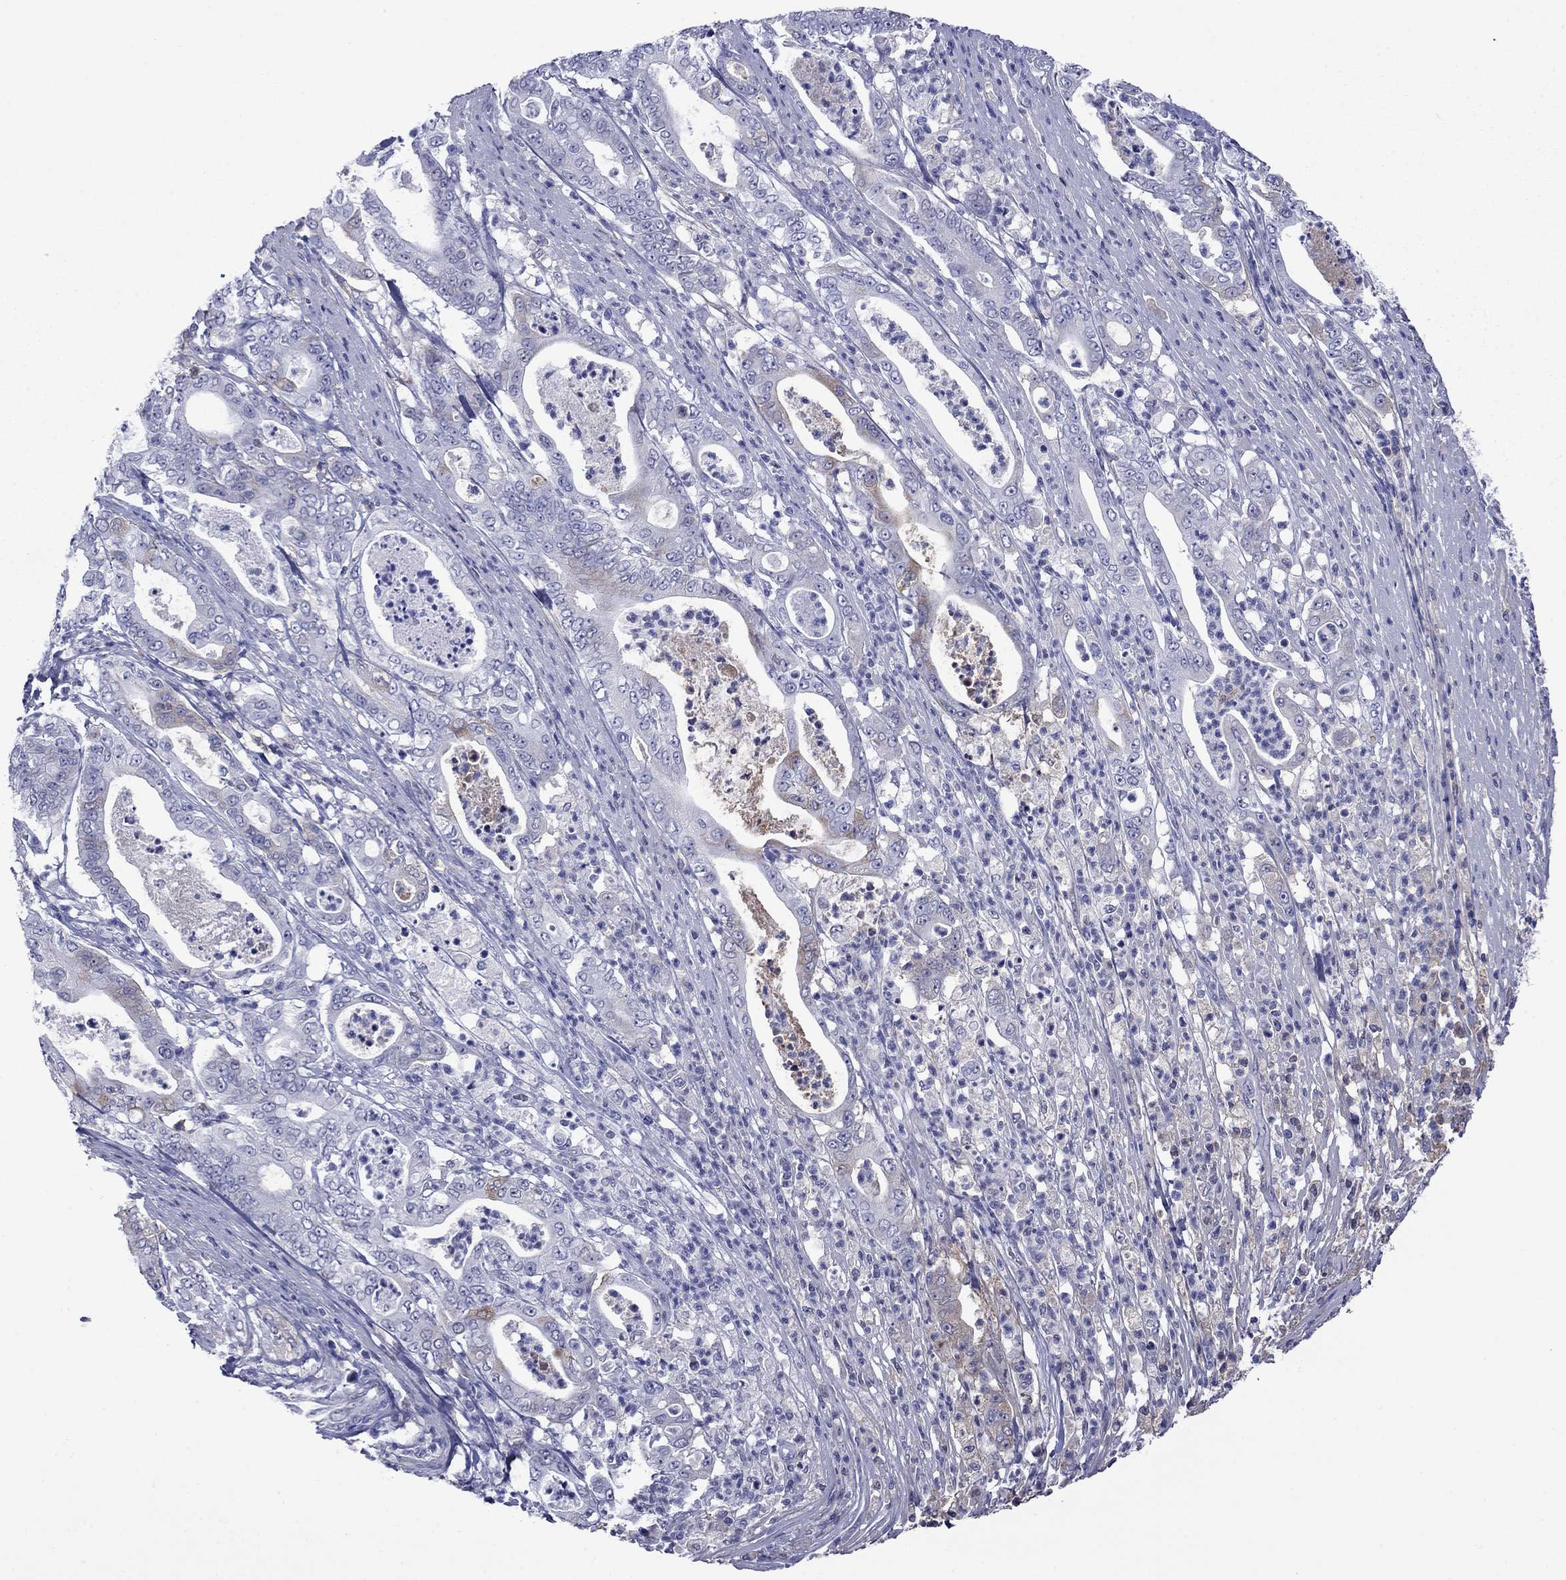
{"staining": {"intensity": "negative", "quantity": "none", "location": "none"}, "tissue": "pancreatic cancer", "cell_type": "Tumor cells", "image_type": "cancer", "snomed": [{"axis": "morphology", "description": "Adenocarcinoma, NOS"}, {"axis": "topography", "description": "Pancreas"}], "caption": "This is an immunohistochemistry image of pancreatic cancer. There is no expression in tumor cells.", "gene": "APOA2", "patient": {"sex": "male", "age": 71}}